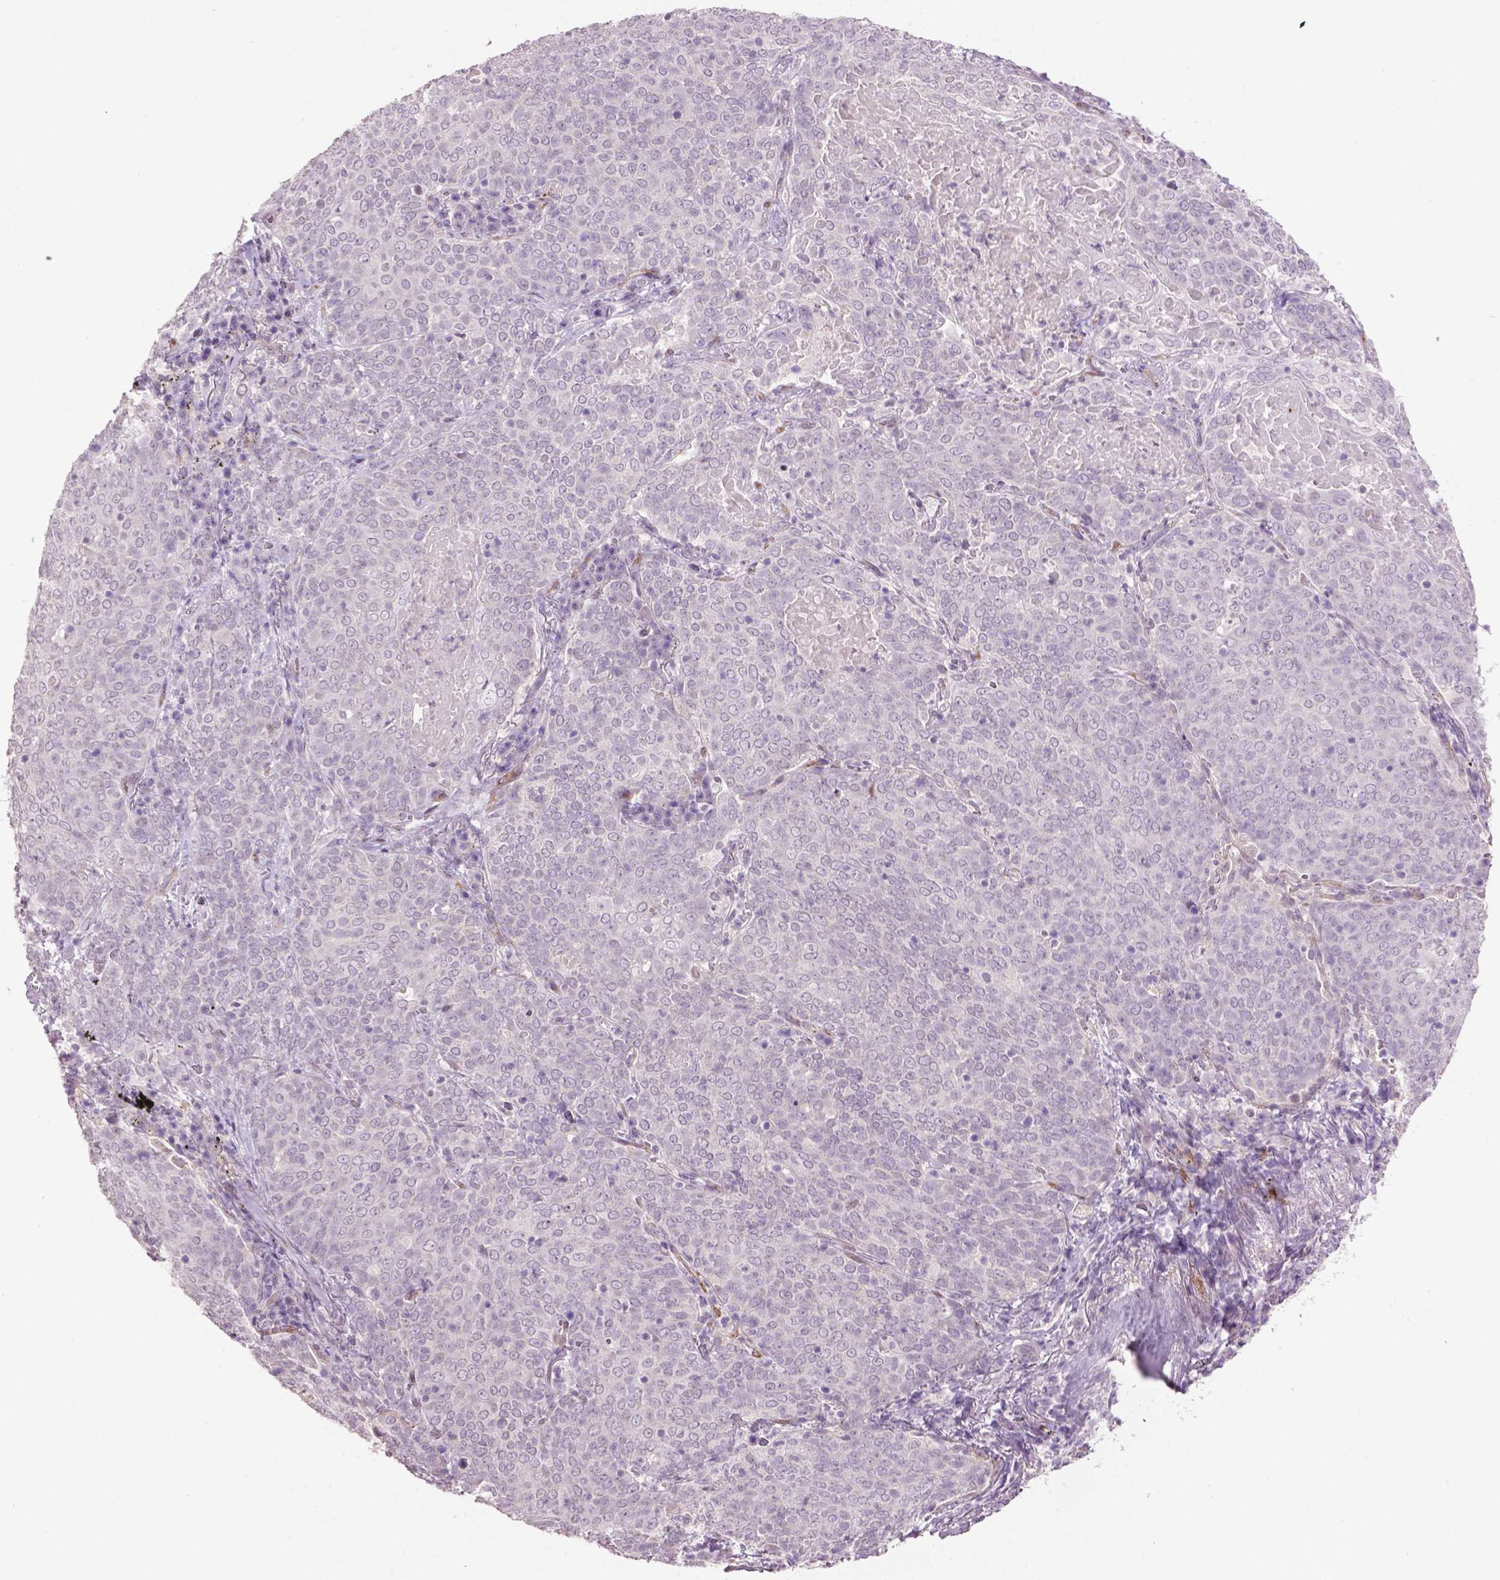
{"staining": {"intensity": "negative", "quantity": "none", "location": "none"}, "tissue": "lung cancer", "cell_type": "Tumor cells", "image_type": "cancer", "snomed": [{"axis": "morphology", "description": "Squamous cell carcinoma, NOS"}, {"axis": "topography", "description": "Lung"}], "caption": "DAB immunohistochemical staining of human lung squamous cell carcinoma shows no significant positivity in tumor cells.", "gene": "TH", "patient": {"sex": "male", "age": 82}}